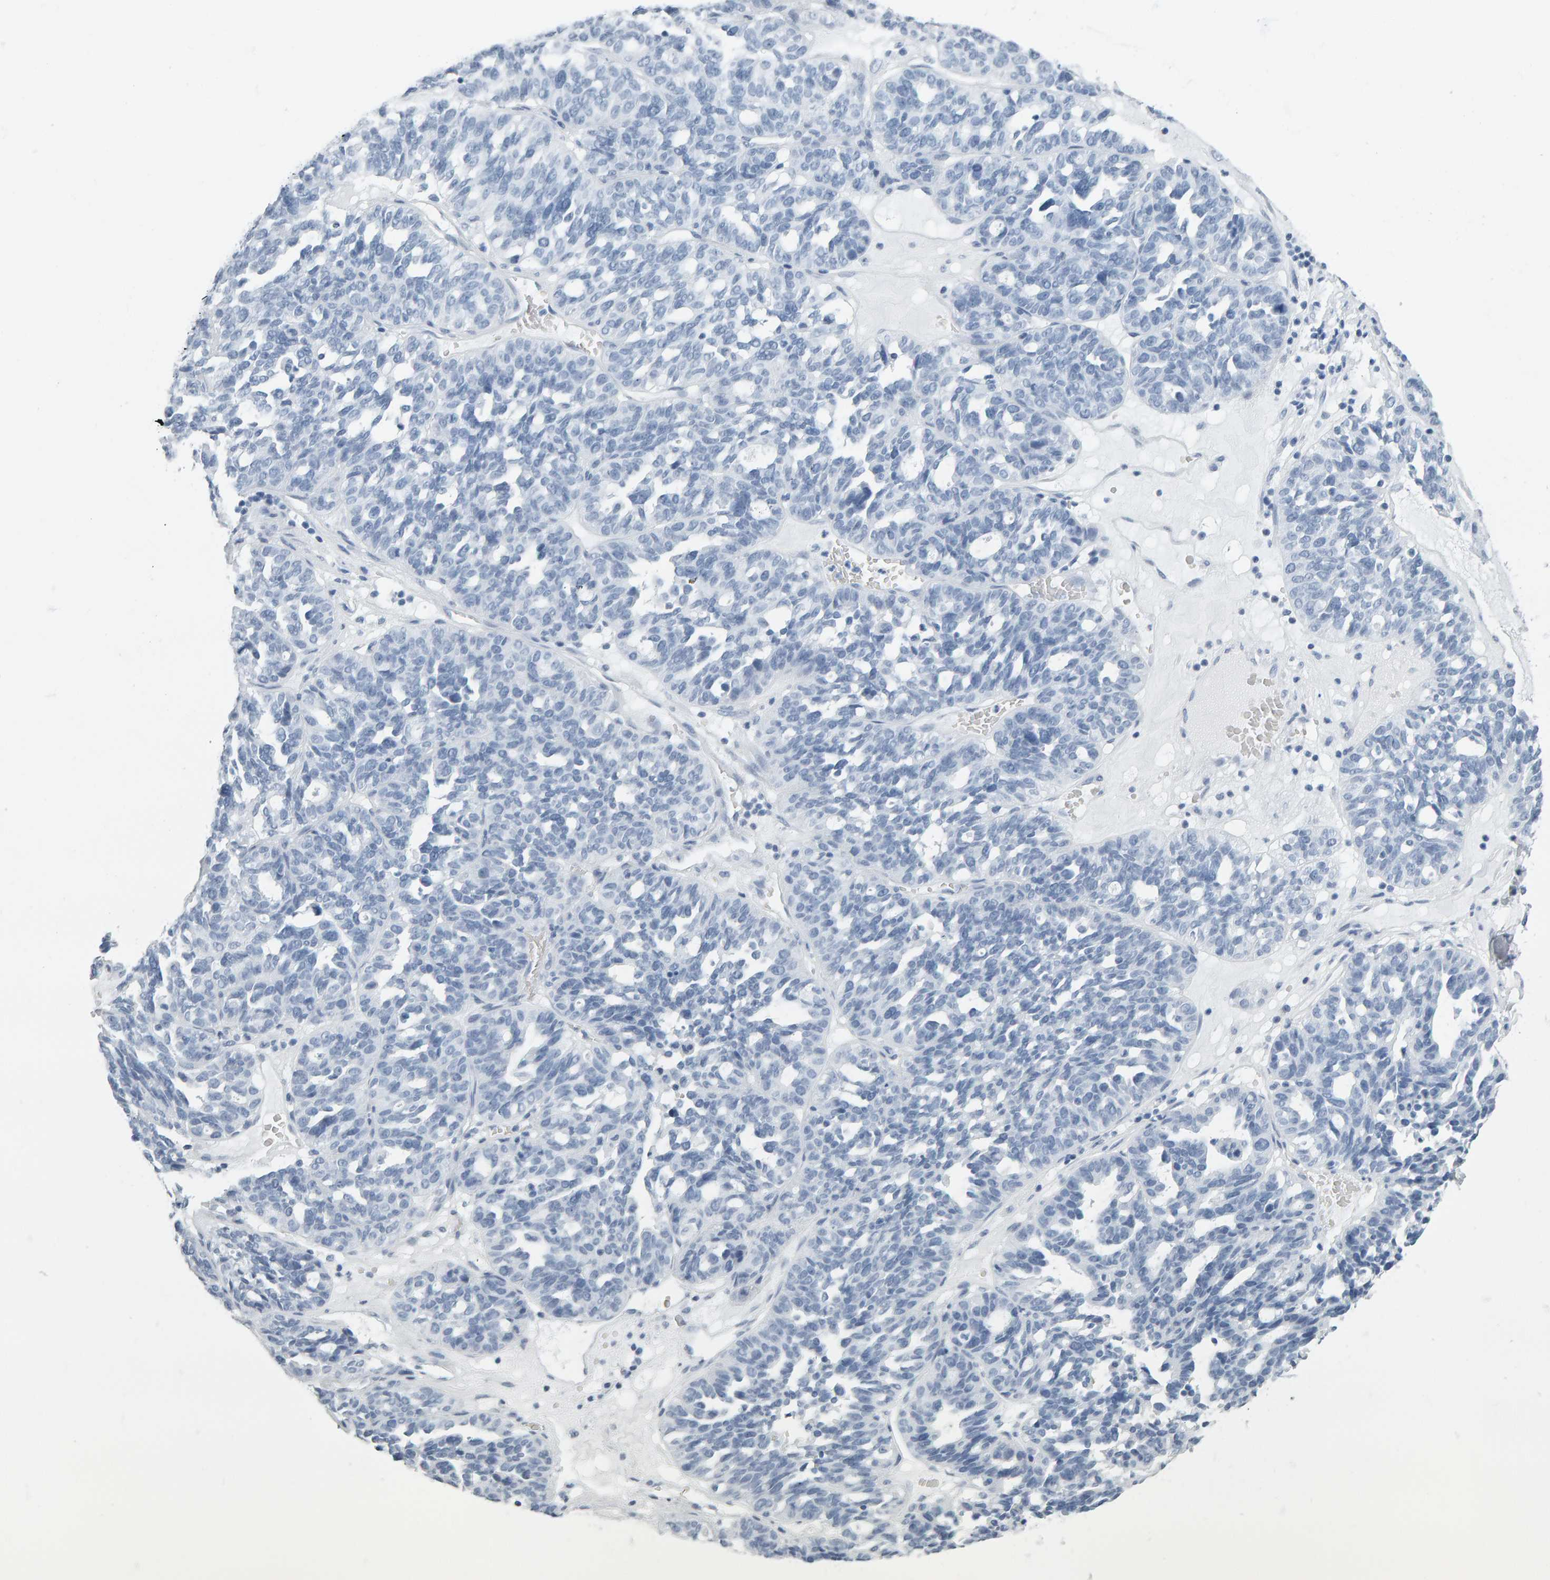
{"staining": {"intensity": "negative", "quantity": "none", "location": "none"}, "tissue": "ovarian cancer", "cell_type": "Tumor cells", "image_type": "cancer", "snomed": [{"axis": "morphology", "description": "Cystadenocarcinoma, serous, NOS"}, {"axis": "topography", "description": "Ovary"}], "caption": "Histopathology image shows no protein positivity in tumor cells of ovarian cancer (serous cystadenocarcinoma) tissue.", "gene": "SPACA3", "patient": {"sex": "female", "age": 59}}